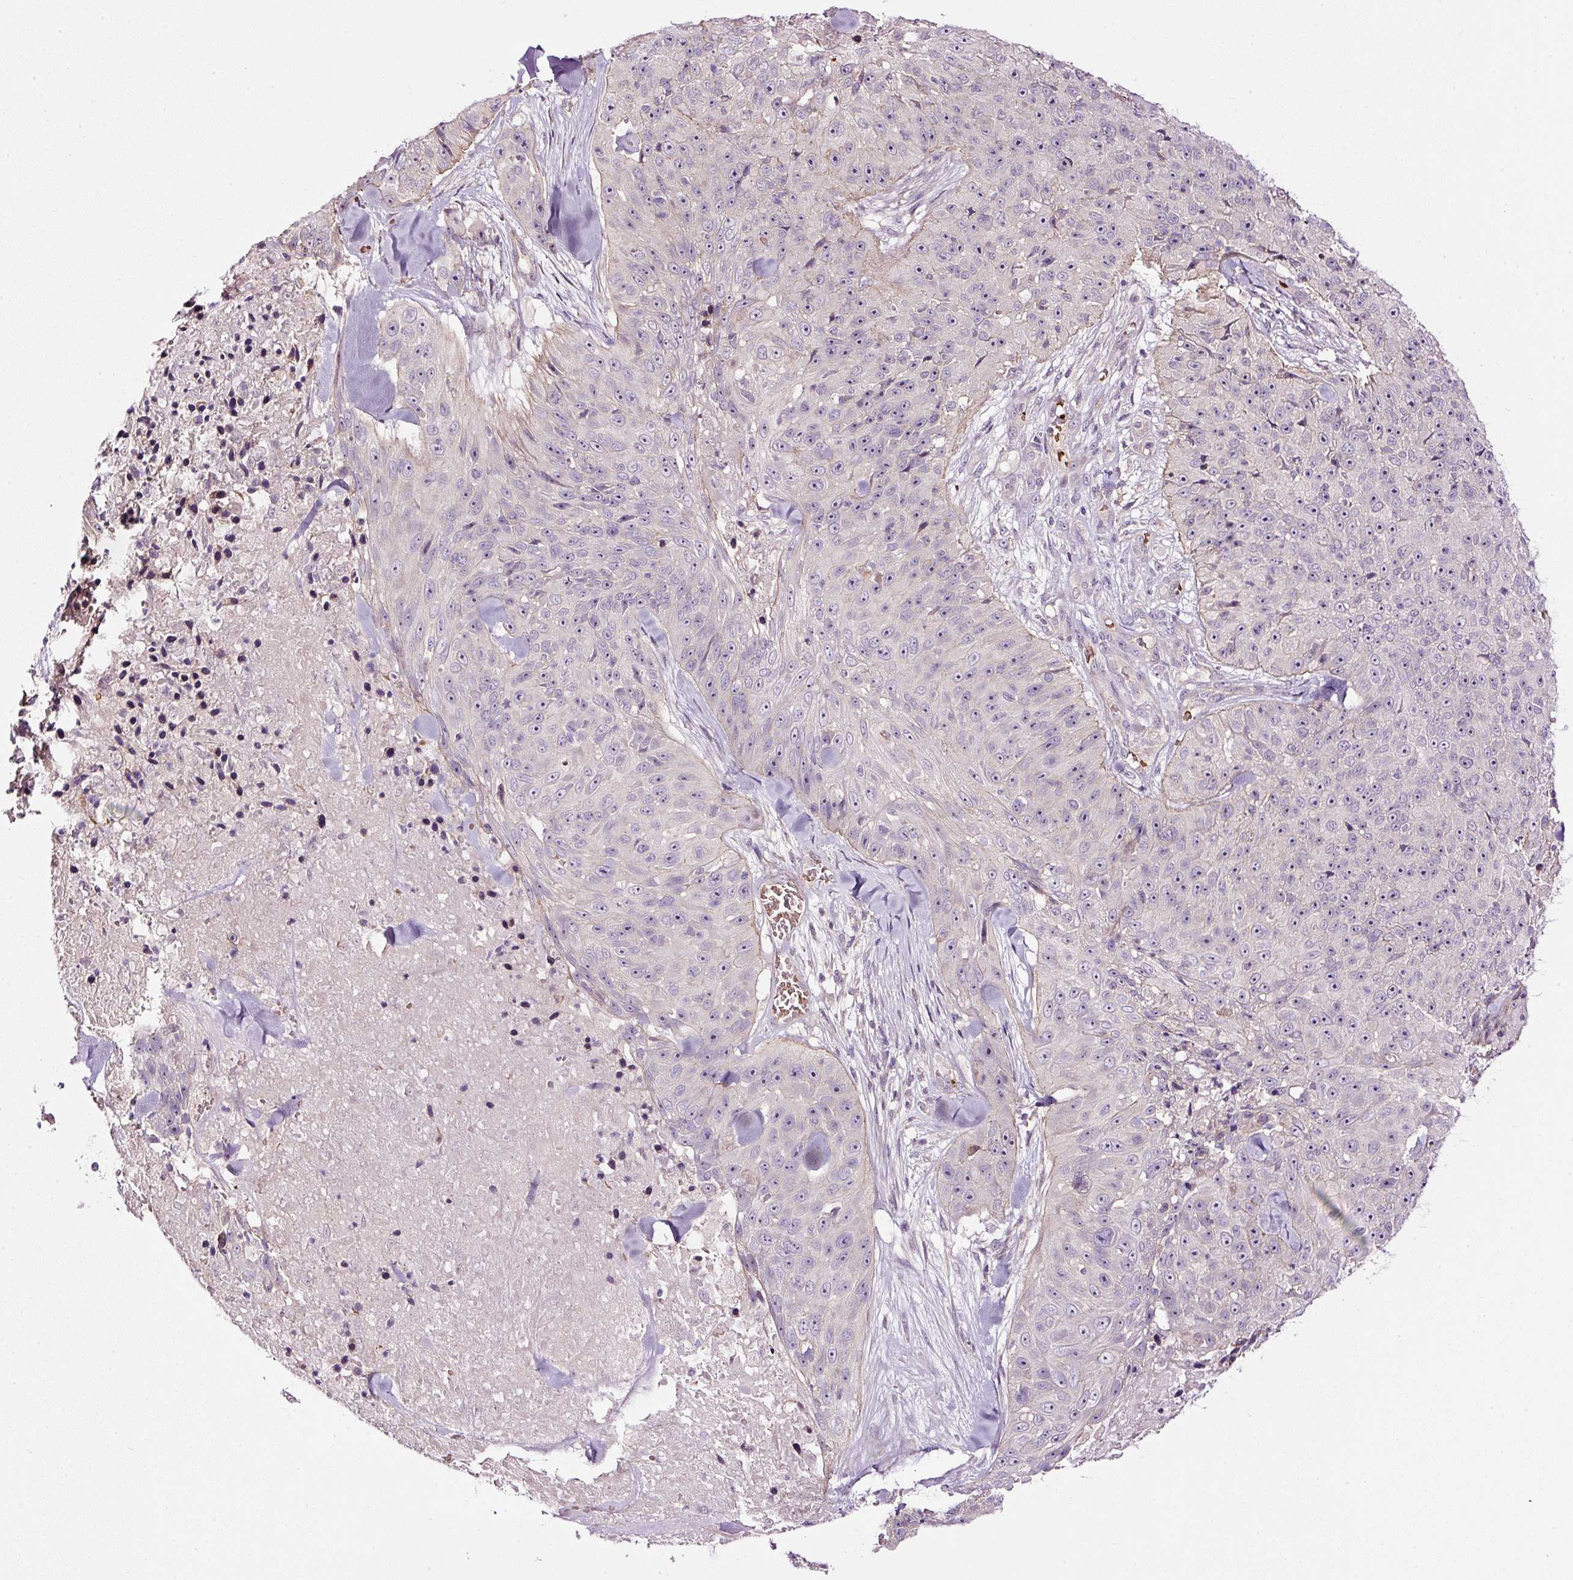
{"staining": {"intensity": "negative", "quantity": "none", "location": "none"}, "tissue": "skin cancer", "cell_type": "Tumor cells", "image_type": "cancer", "snomed": [{"axis": "morphology", "description": "Squamous cell carcinoma, NOS"}, {"axis": "topography", "description": "Skin"}], "caption": "High power microscopy photomicrograph of an IHC image of skin squamous cell carcinoma, revealing no significant expression in tumor cells.", "gene": "USHBP1", "patient": {"sex": "female", "age": 87}}